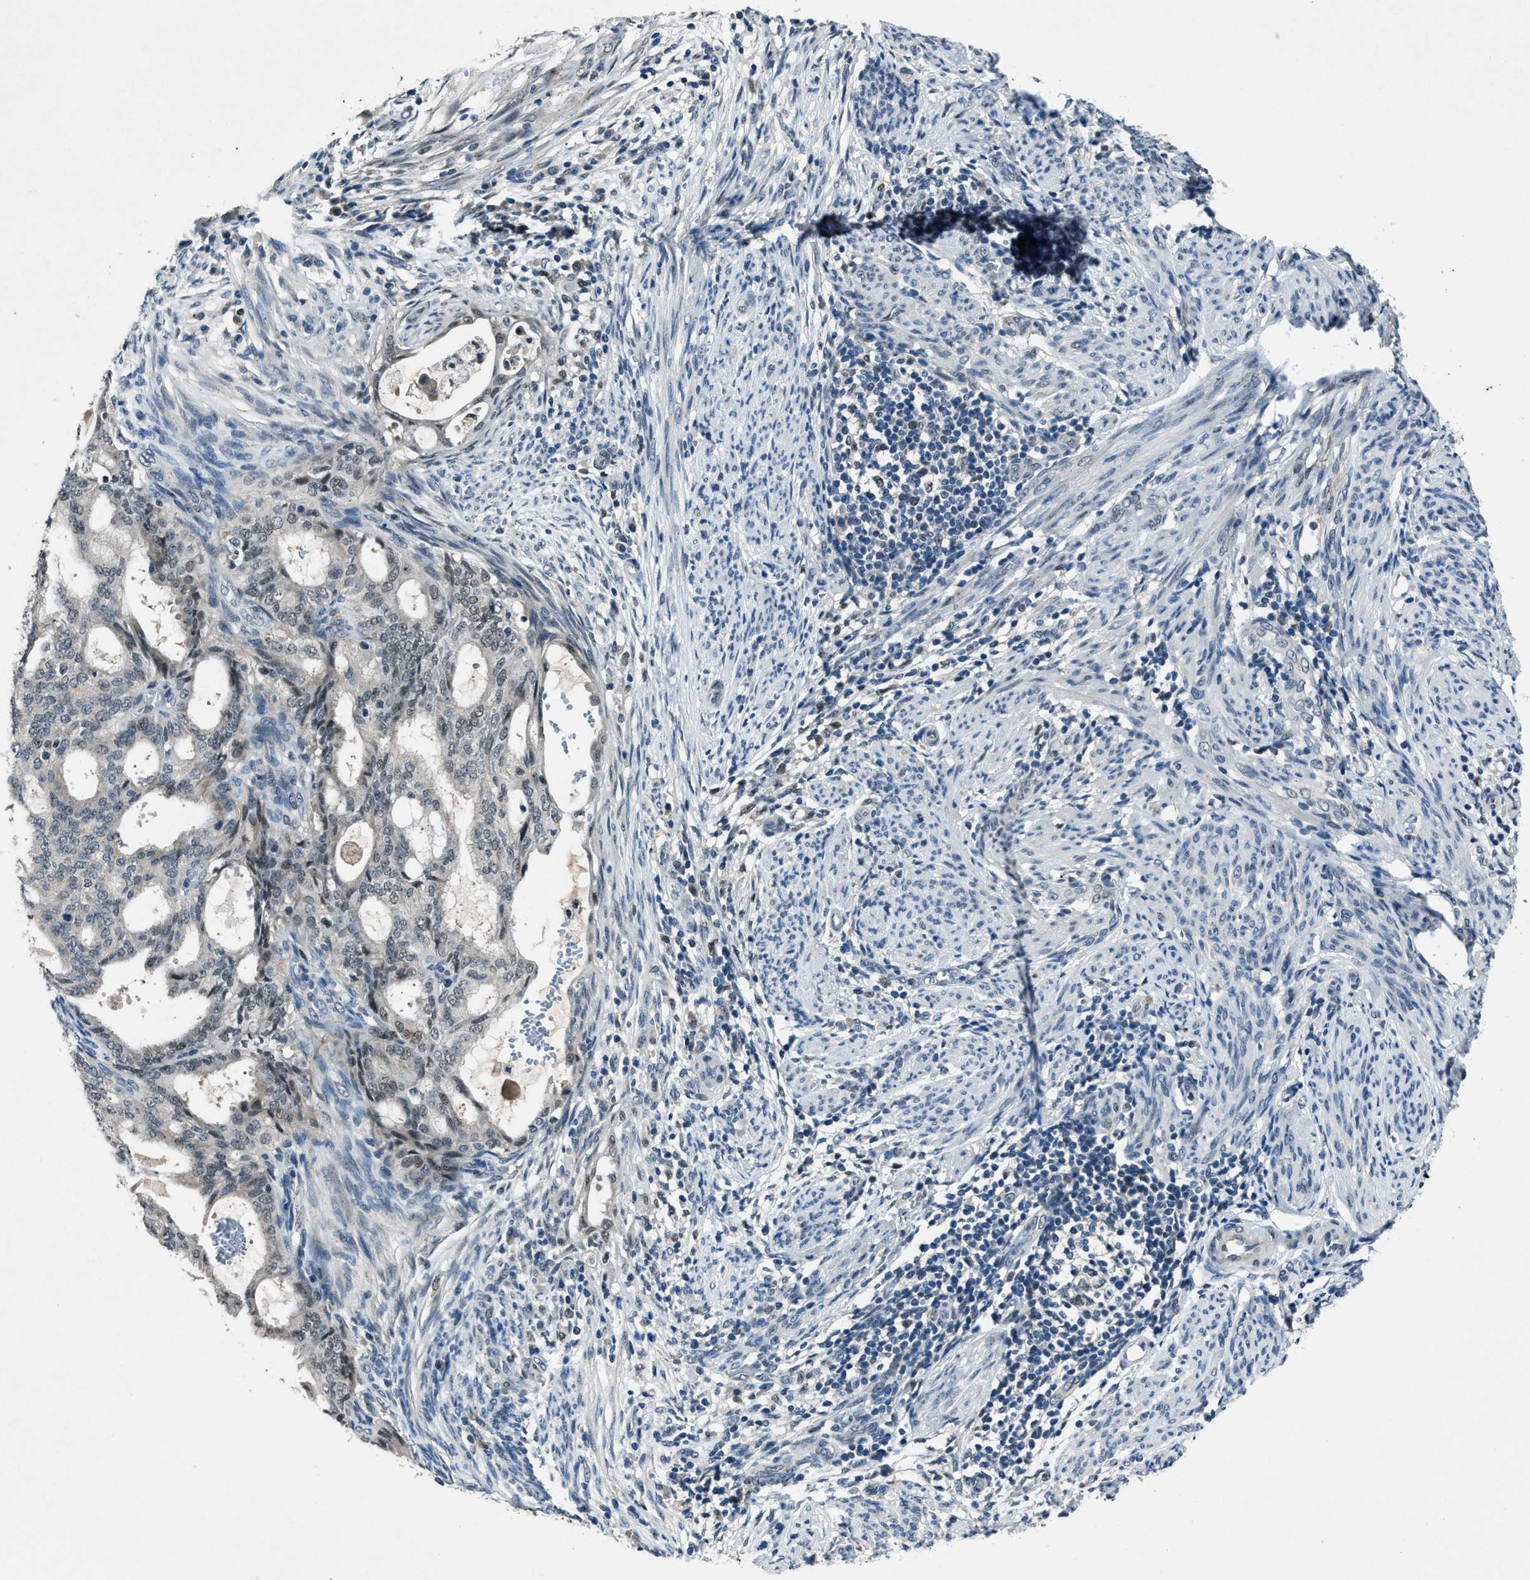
{"staining": {"intensity": "weak", "quantity": "<25%", "location": "cytoplasmic/membranous,nuclear"}, "tissue": "endometrial cancer", "cell_type": "Tumor cells", "image_type": "cancer", "snomed": [{"axis": "morphology", "description": "Adenocarcinoma, NOS"}, {"axis": "topography", "description": "Endometrium"}], "caption": "Tumor cells show no significant expression in endometrial adenocarcinoma.", "gene": "DUSP19", "patient": {"sex": "female", "age": 58}}